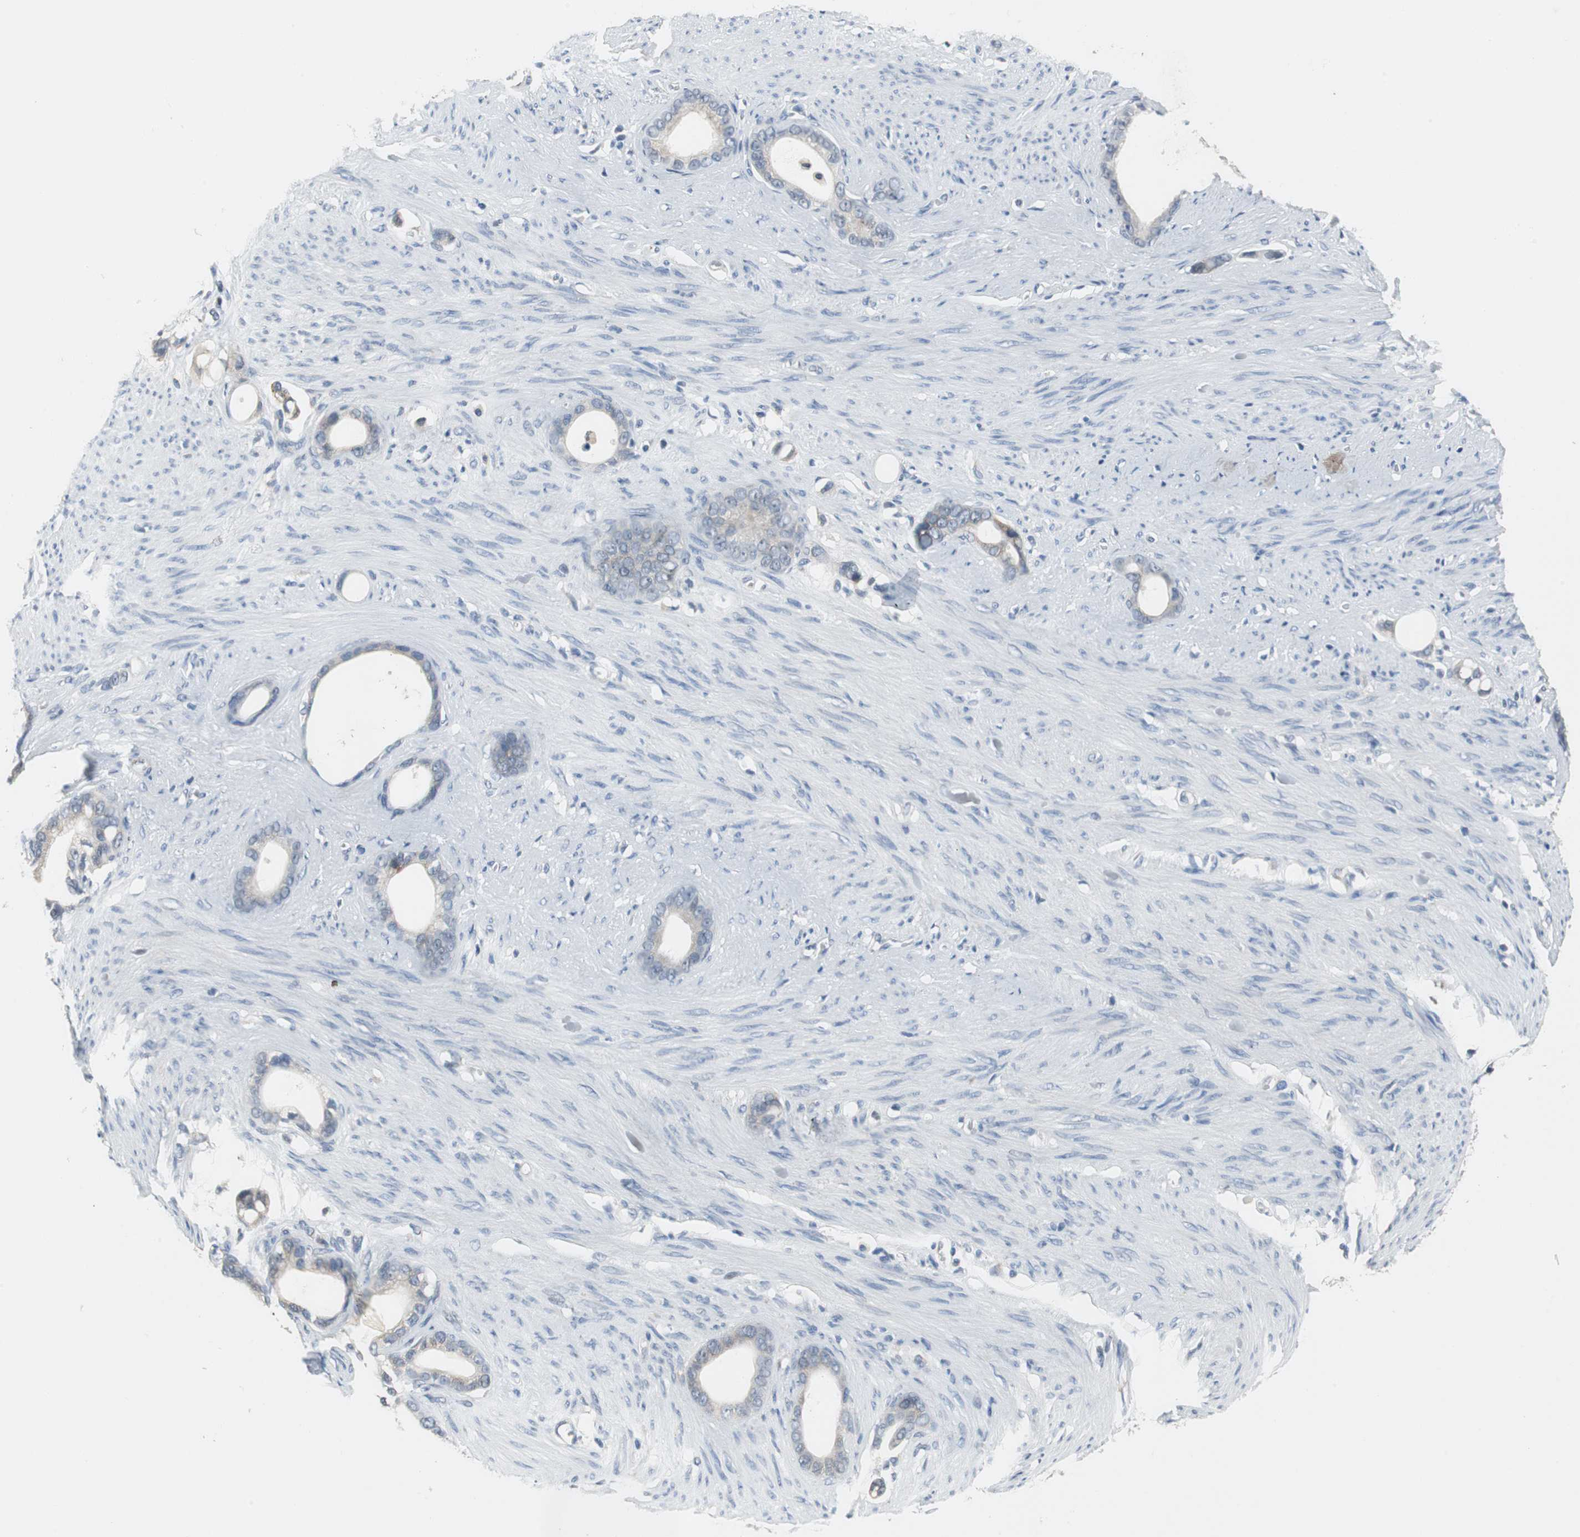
{"staining": {"intensity": "weak", "quantity": "25%-75%", "location": "cytoplasmic/membranous"}, "tissue": "stomach cancer", "cell_type": "Tumor cells", "image_type": "cancer", "snomed": [{"axis": "morphology", "description": "Adenocarcinoma, NOS"}, {"axis": "topography", "description": "Stomach"}], "caption": "Immunohistochemistry of adenocarcinoma (stomach) displays low levels of weak cytoplasmic/membranous expression in about 25%-75% of tumor cells.", "gene": "PLAA", "patient": {"sex": "female", "age": 75}}